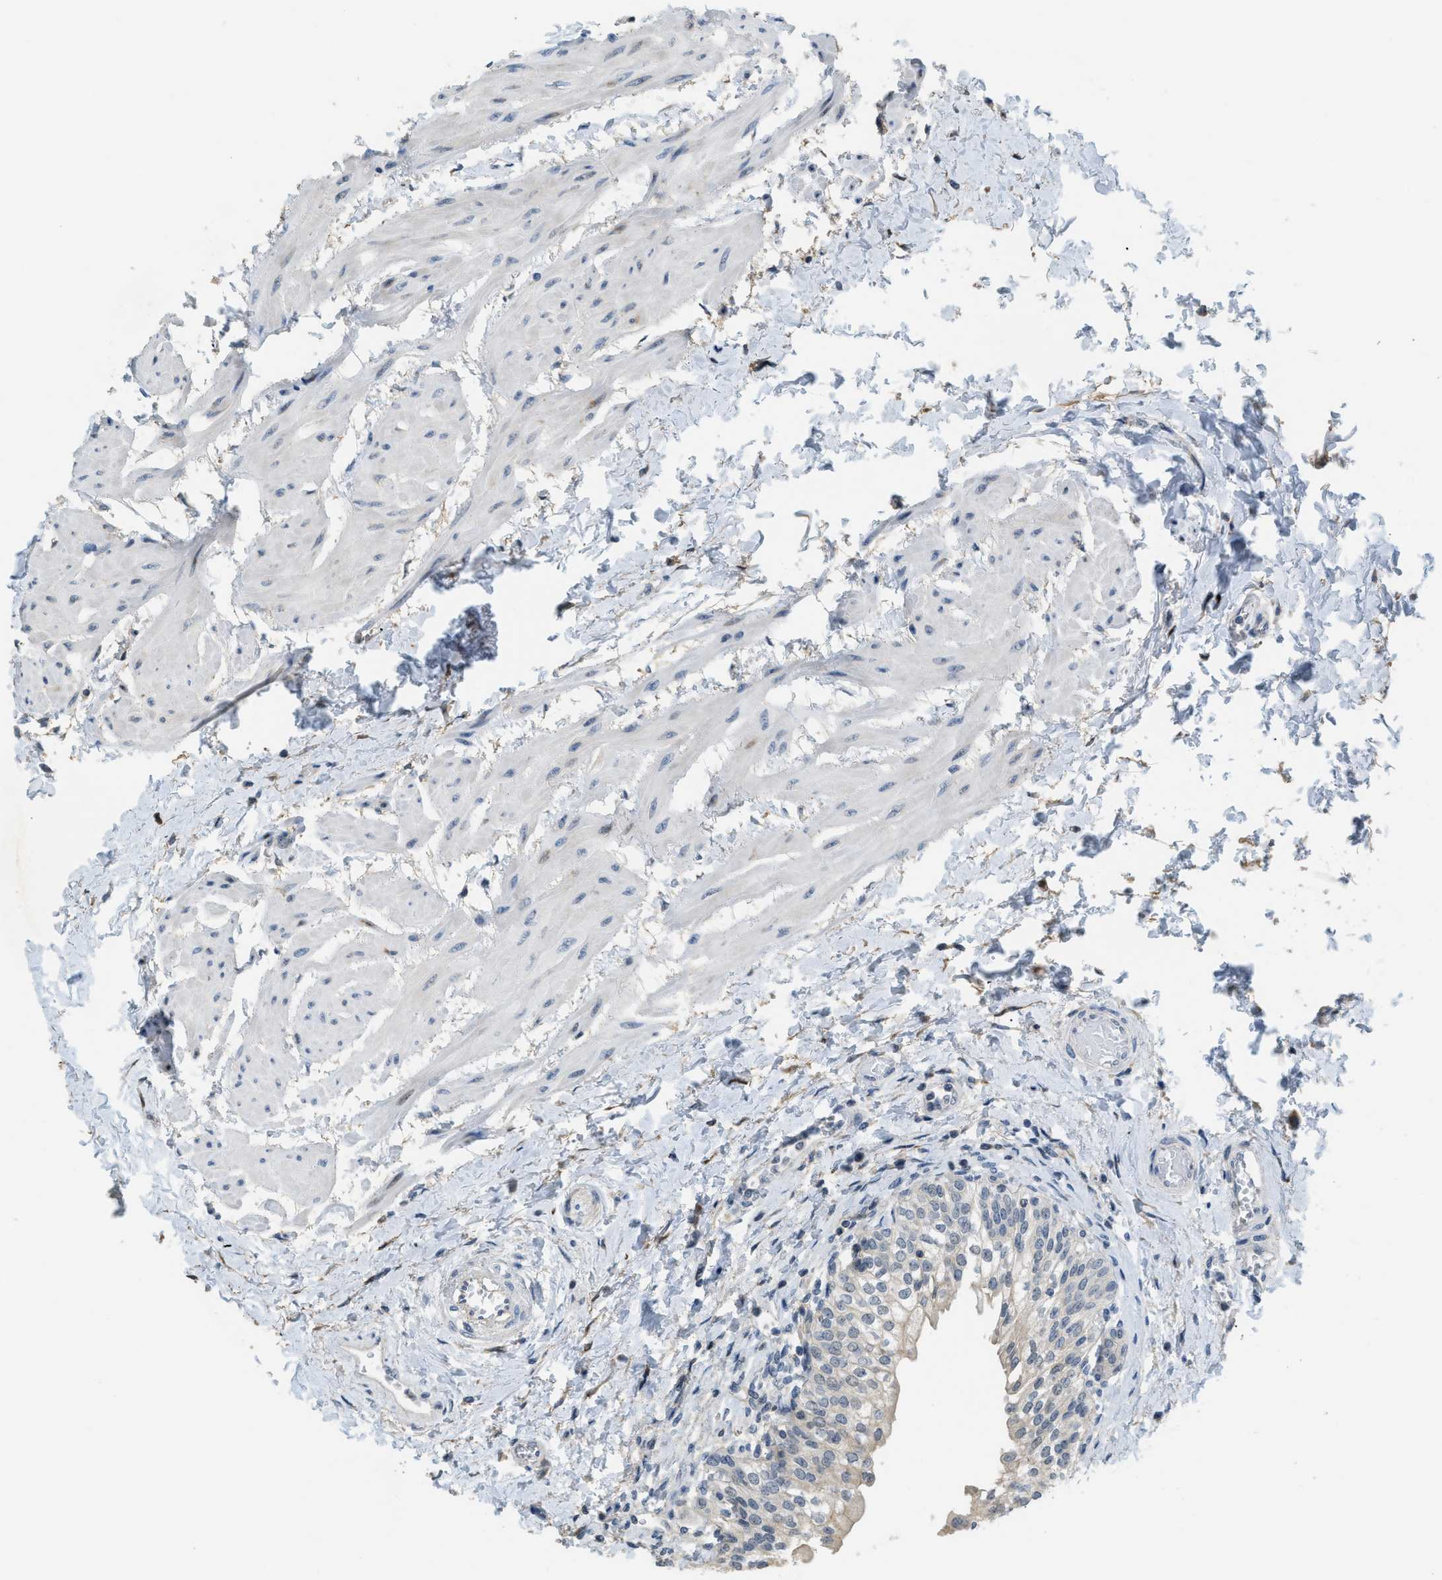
{"staining": {"intensity": "negative", "quantity": "none", "location": "none"}, "tissue": "urinary bladder", "cell_type": "Urothelial cells", "image_type": "normal", "snomed": [{"axis": "morphology", "description": "Normal tissue, NOS"}, {"axis": "topography", "description": "Urinary bladder"}], "caption": "This is a photomicrograph of IHC staining of normal urinary bladder, which shows no staining in urothelial cells.", "gene": "TMEM154", "patient": {"sex": "male", "age": 55}}